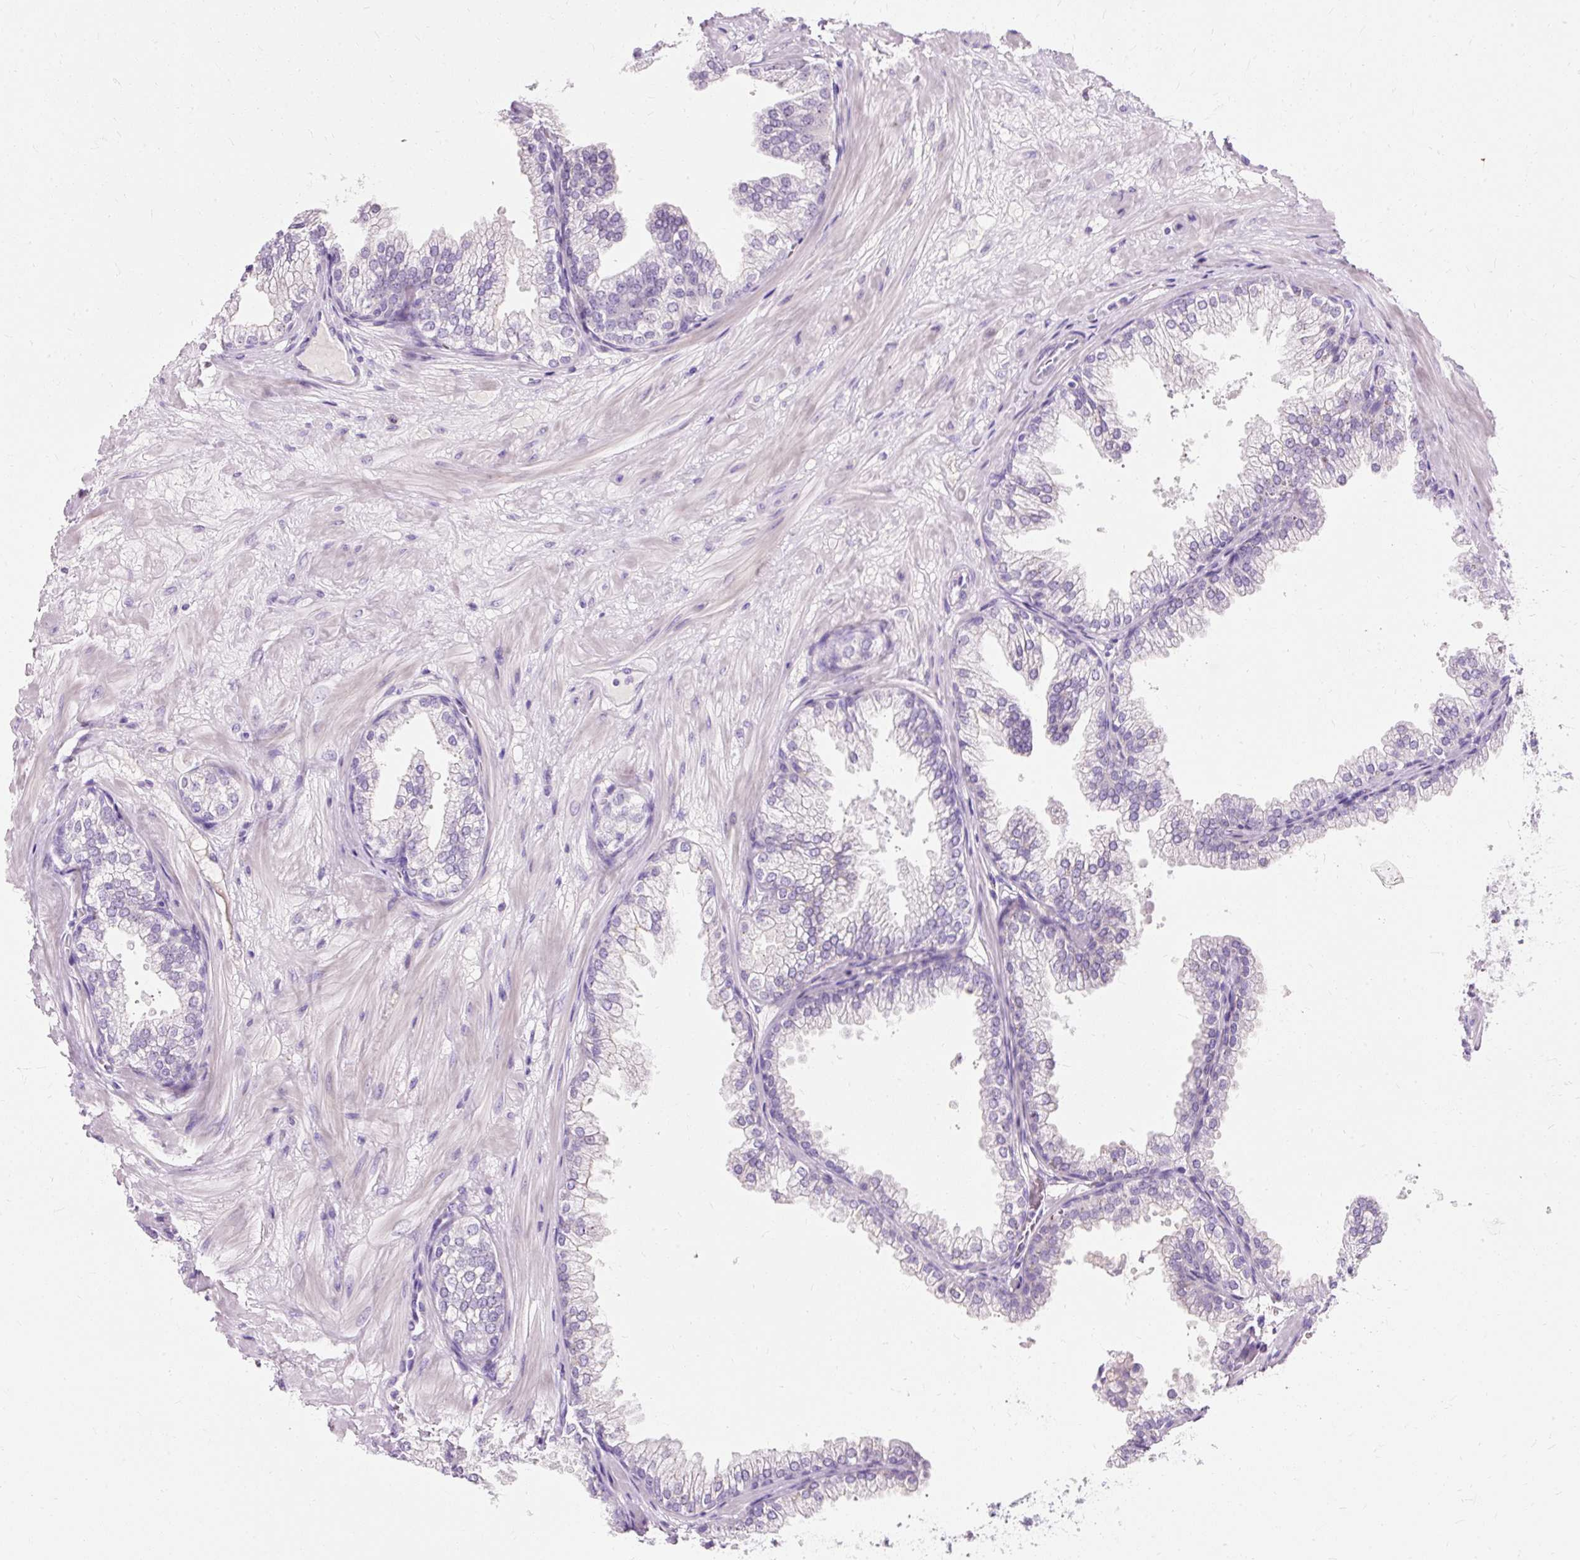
{"staining": {"intensity": "negative", "quantity": "none", "location": "none"}, "tissue": "prostate", "cell_type": "Glandular cells", "image_type": "normal", "snomed": [{"axis": "morphology", "description": "Normal tissue, NOS"}, {"axis": "topography", "description": "Prostate"}], "caption": "A histopathology image of prostate stained for a protein exhibits no brown staining in glandular cells.", "gene": "CLDN25", "patient": {"sex": "male", "age": 37}}